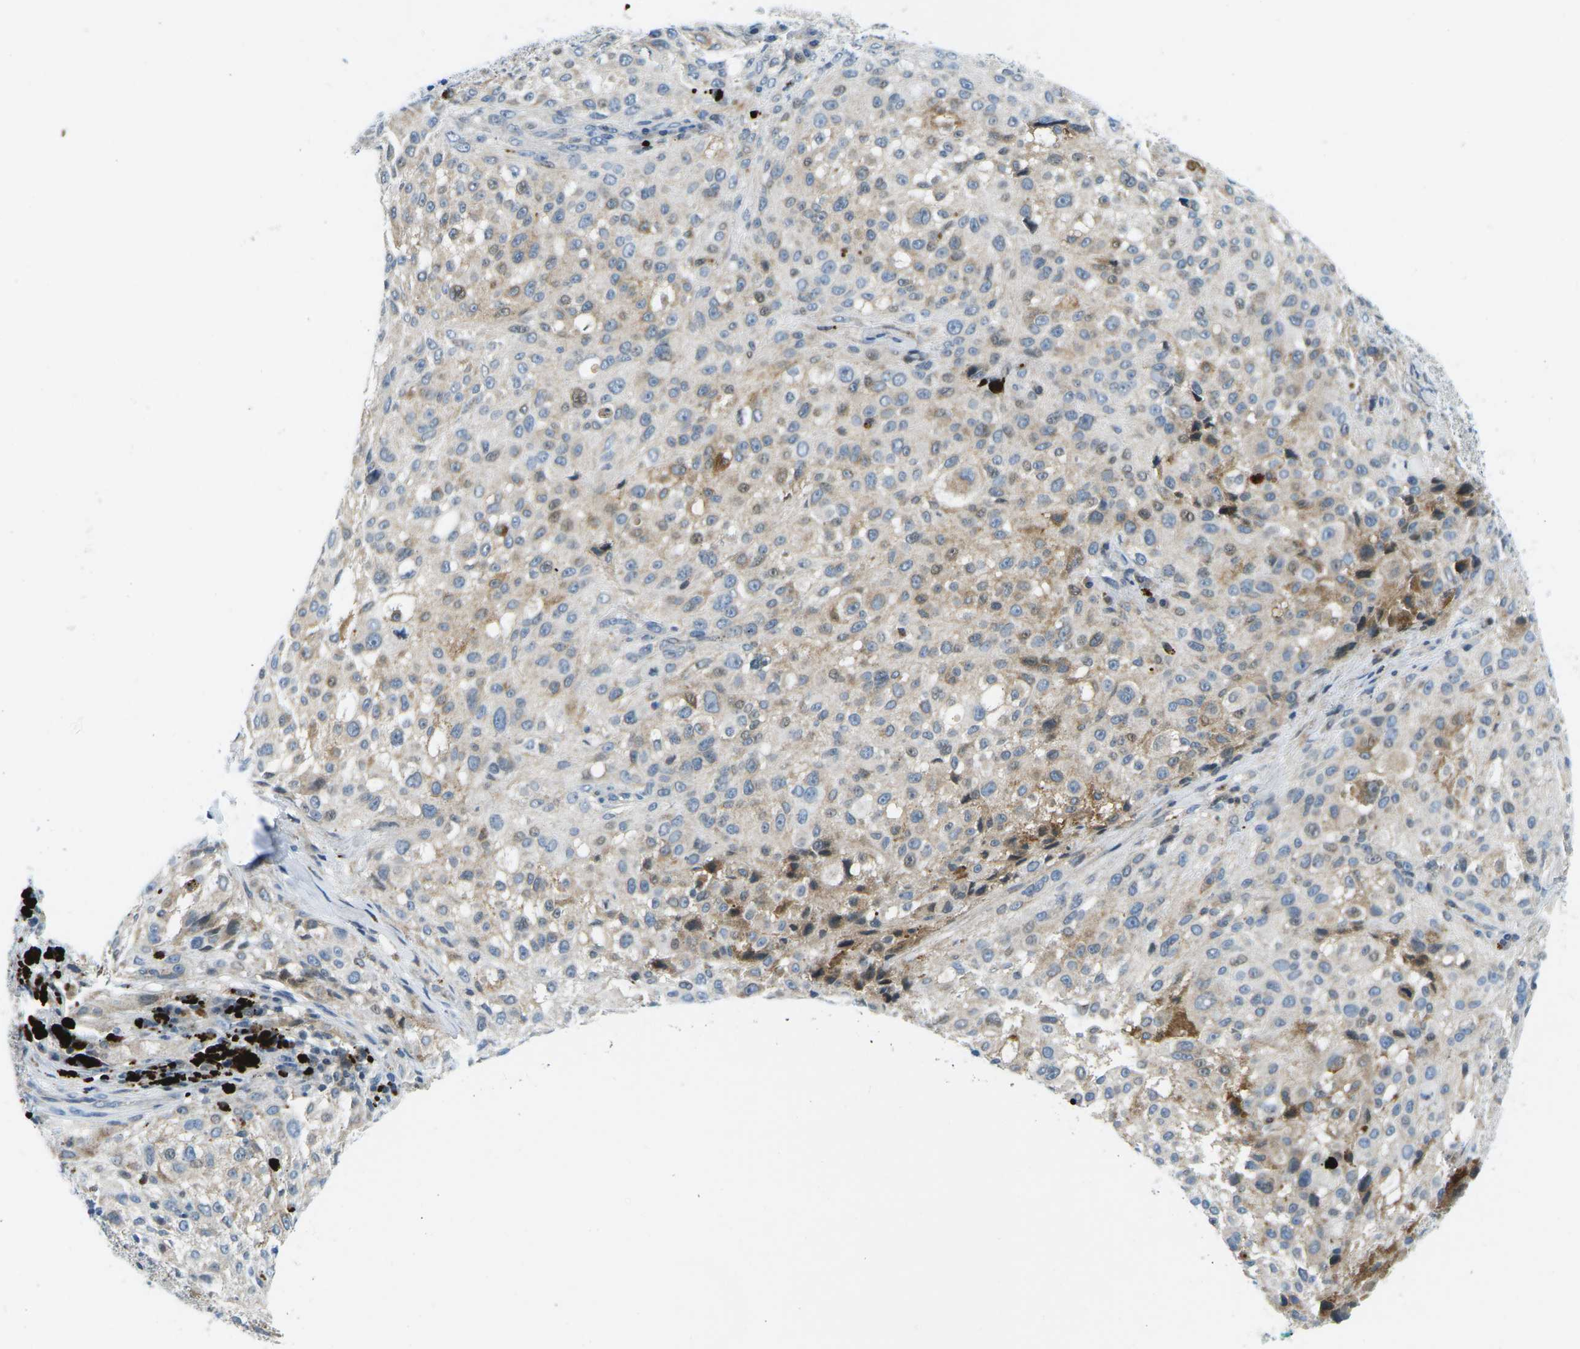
{"staining": {"intensity": "weak", "quantity": "25%-75%", "location": "cytoplasmic/membranous"}, "tissue": "melanoma", "cell_type": "Tumor cells", "image_type": "cancer", "snomed": [{"axis": "morphology", "description": "Necrosis, NOS"}, {"axis": "morphology", "description": "Malignant melanoma, NOS"}, {"axis": "topography", "description": "Skin"}], "caption": "Immunohistochemistry image of neoplastic tissue: melanoma stained using immunohistochemistry (IHC) exhibits low levels of weak protein expression localized specifically in the cytoplasmic/membranous of tumor cells, appearing as a cytoplasmic/membranous brown color.", "gene": "CFB", "patient": {"sex": "female", "age": 87}}